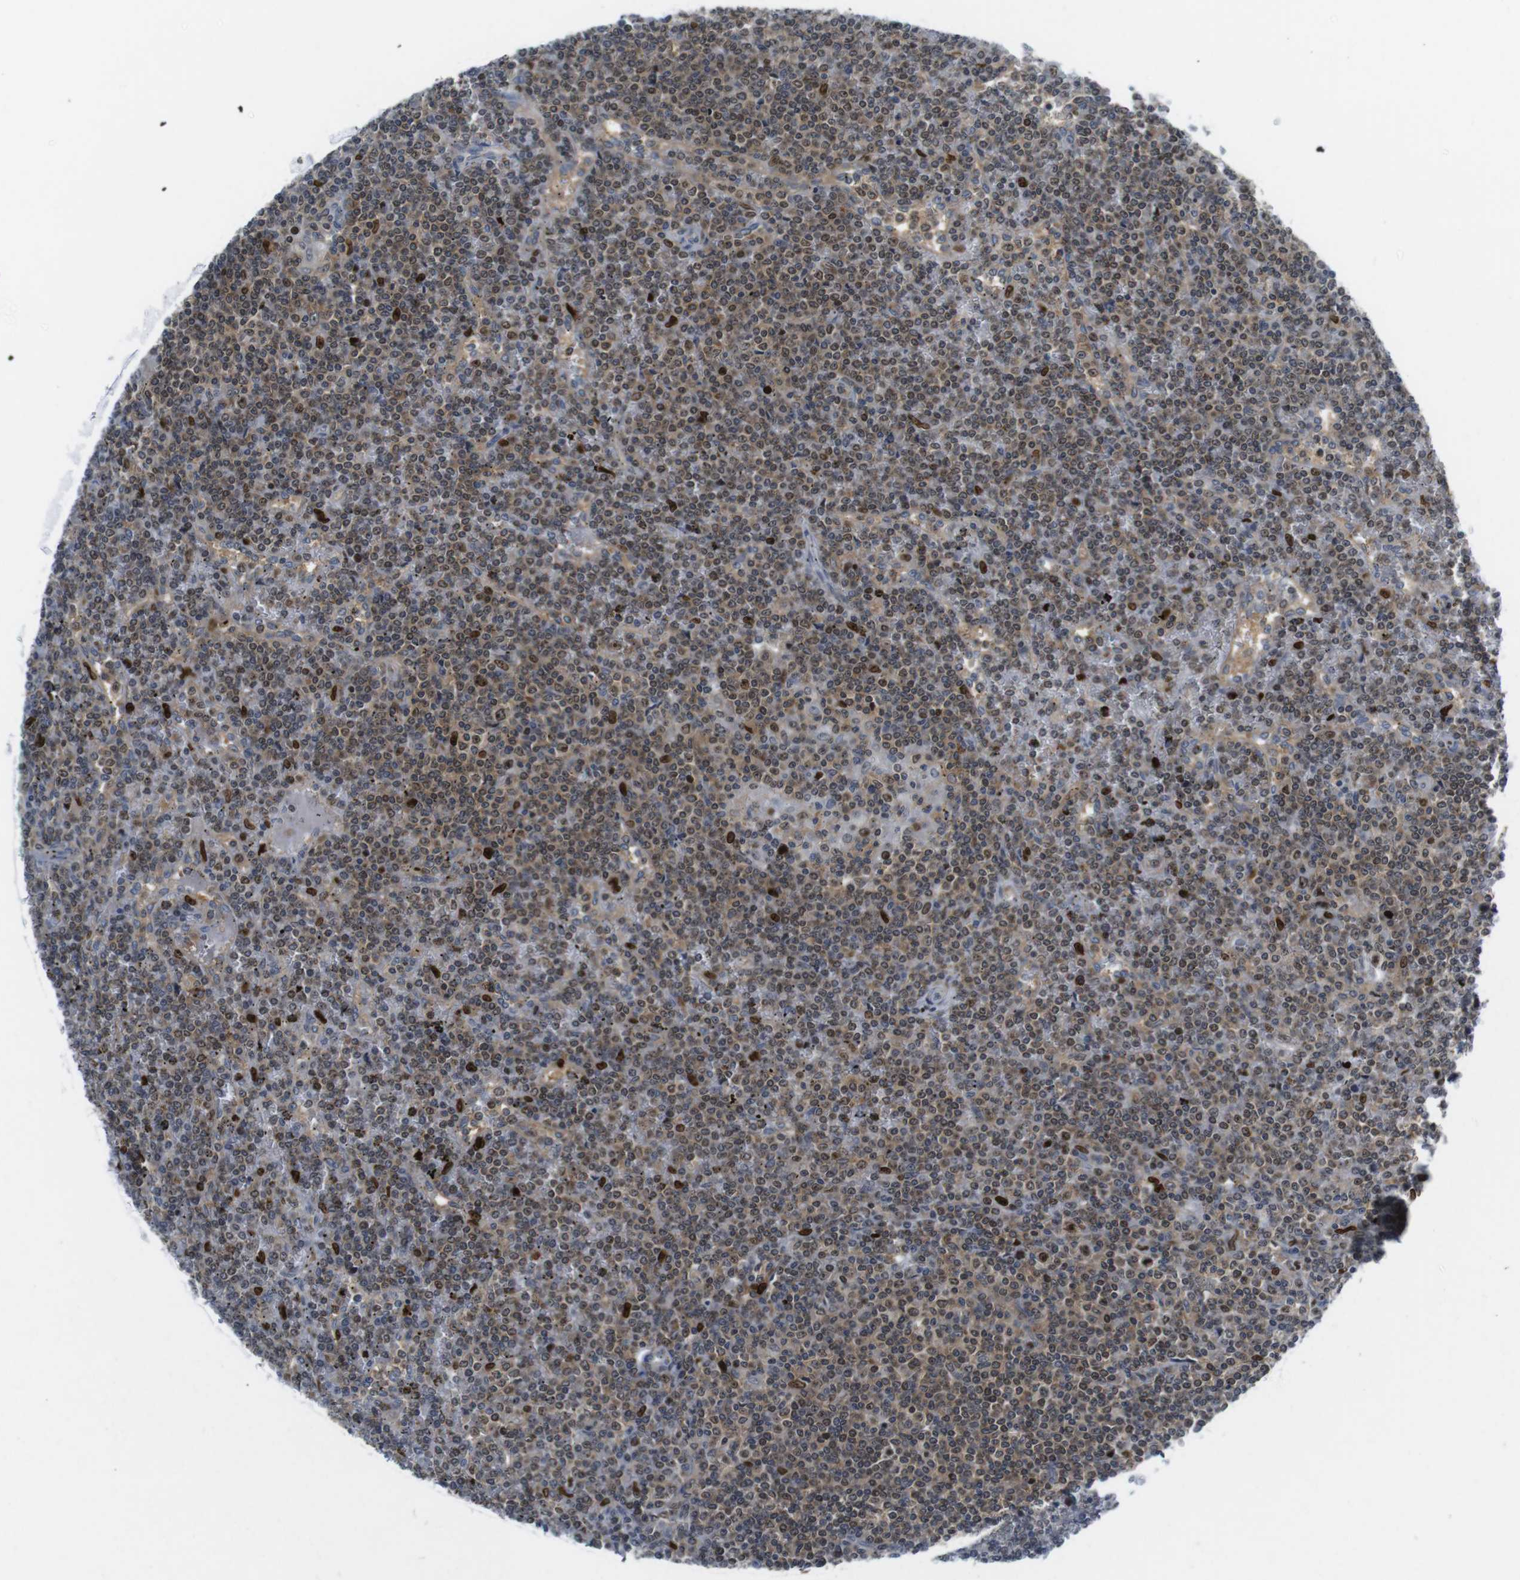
{"staining": {"intensity": "moderate", "quantity": ">75%", "location": "cytoplasmic/membranous"}, "tissue": "lymphoma", "cell_type": "Tumor cells", "image_type": "cancer", "snomed": [{"axis": "morphology", "description": "Malignant lymphoma, non-Hodgkin's type, Low grade"}, {"axis": "topography", "description": "Spleen"}], "caption": "DAB immunohistochemical staining of malignant lymphoma, non-Hodgkin's type (low-grade) shows moderate cytoplasmic/membranous protein expression in approximately >75% of tumor cells. (IHC, brightfield microscopy, high magnification).", "gene": "RCC1", "patient": {"sex": "female", "age": 19}}